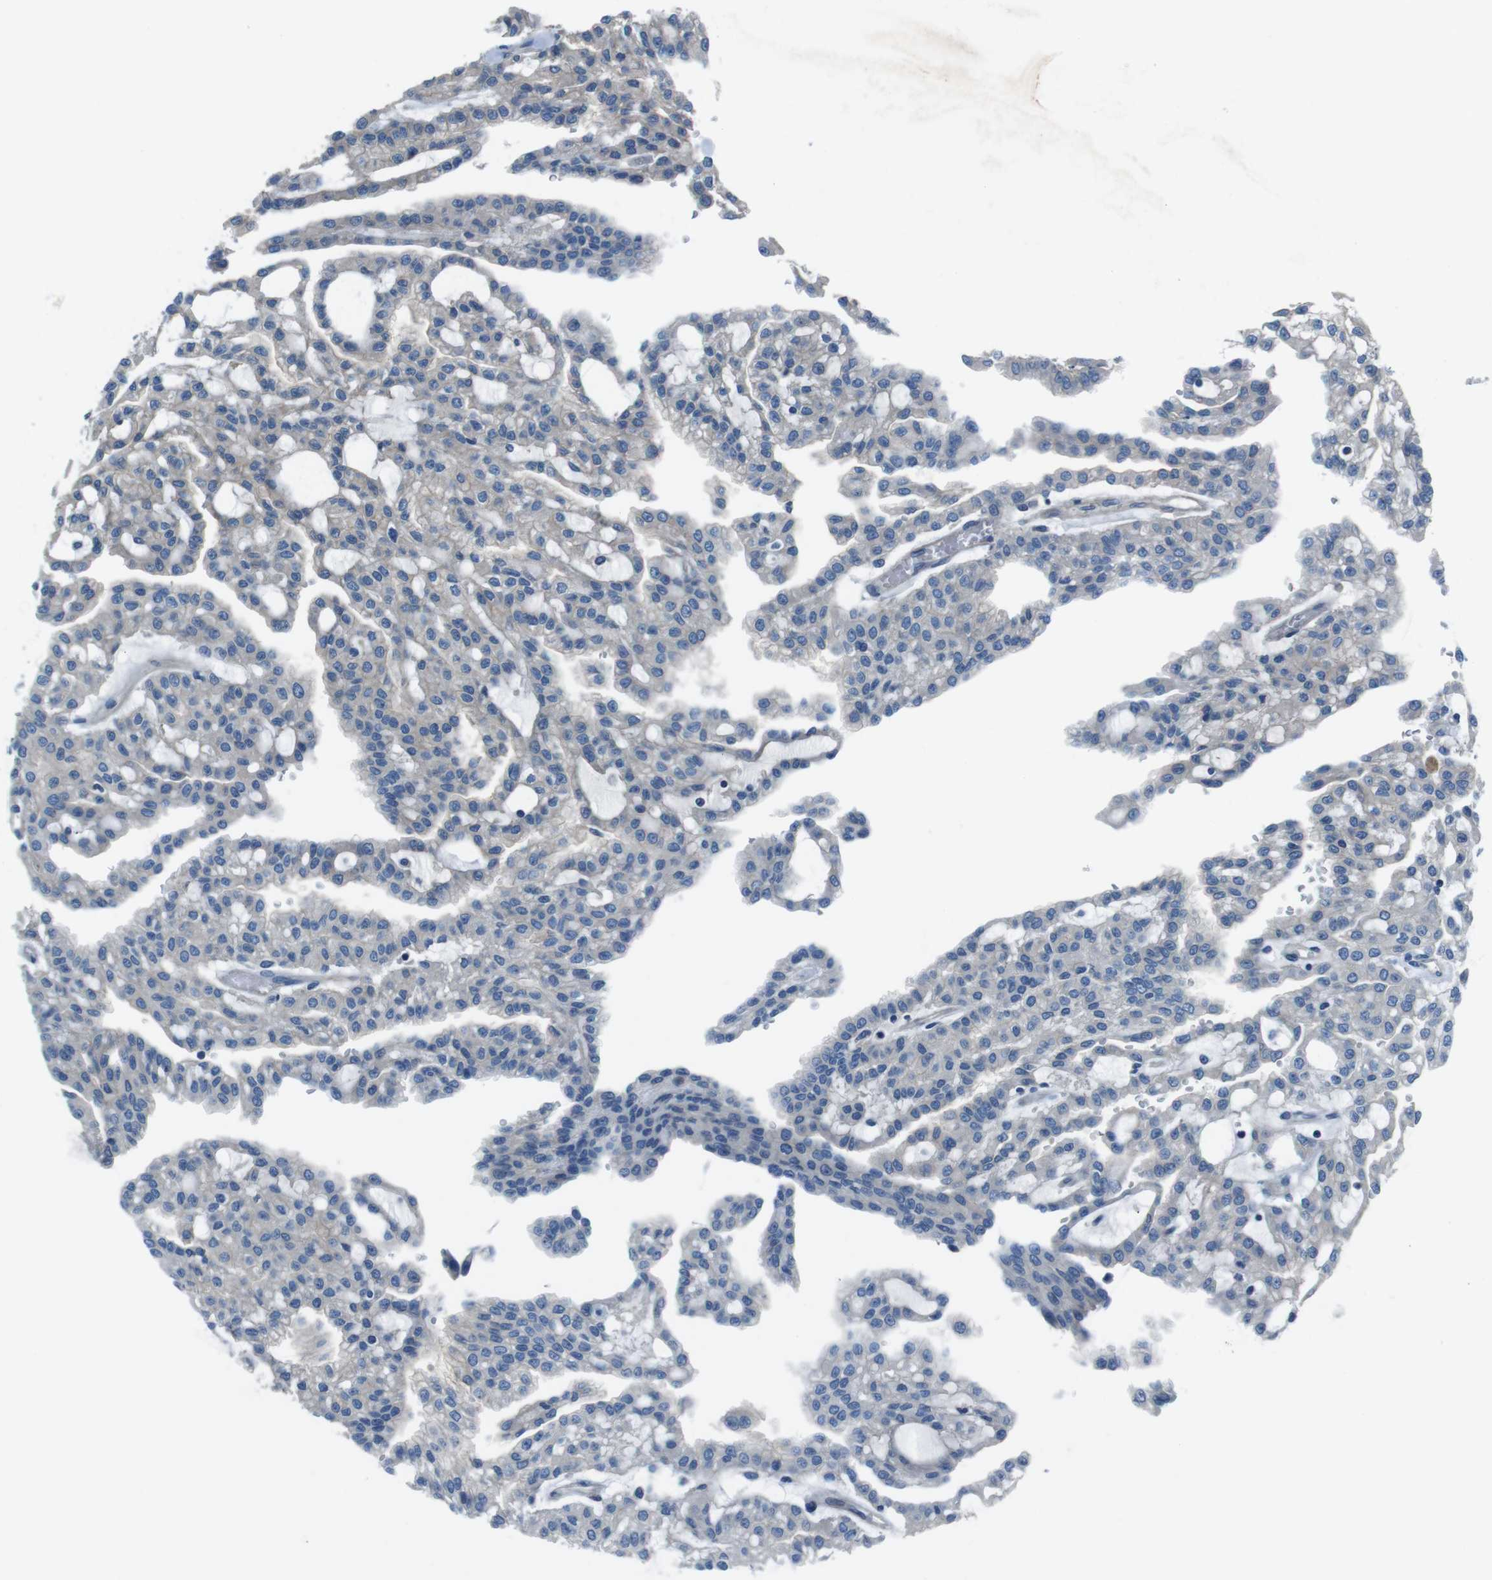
{"staining": {"intensity": "negative", "quantity": "none", "location": "none"}, "tissue": "renal cancer", "cell_type": "Tumor cells", "image_type": "cancer", "snomed": [{"axis": "morphology", "description": "Adenocarcinoma, NOS"}, {"axis": "topography", "description": "Kidney"}], "caption": "This is a image of immunohistochemistry (IHC) staining of adenocarcinoma (renal), which shows no positivity in tumor cells.", "gene": "TULP3", "patient": {"sex": "male", "age": 63}}